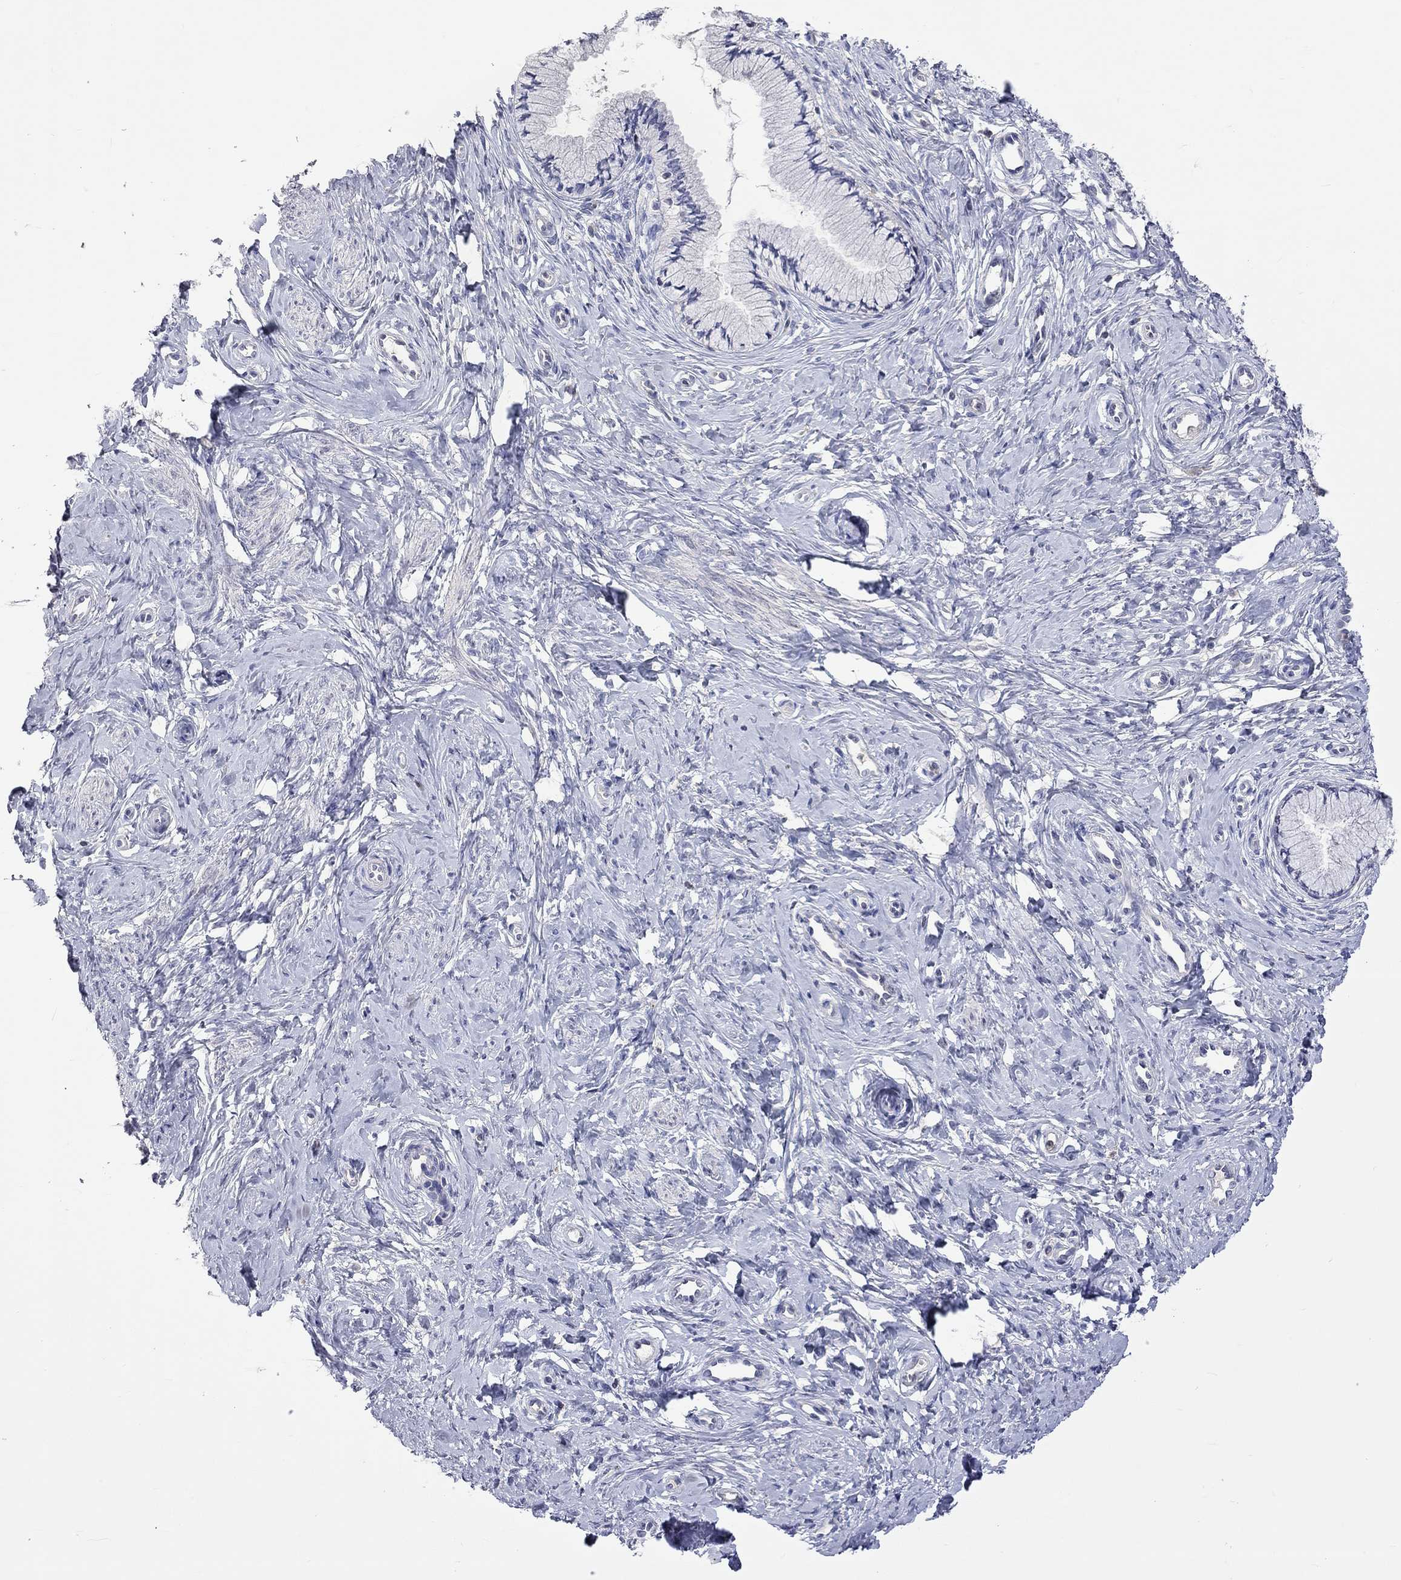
{"staining": {"intensity": "negative", "quantity": "none", "location": "none"}, "tissue": "cervix", "cell_type": "Glandular cells", "image_type": "normal", "snomed": [{"axis": "morphology", "description": "Normal tissue, NOS"}, {"axis": "topography", "description": "Cervix"}], "caption": "An immunohistochemistry (IHC) image of benign cervix is shown. There is no staining in glandular cells of cervix.", "gene": "LRFN4", "patient": {"sex": "female", "age": 37}}